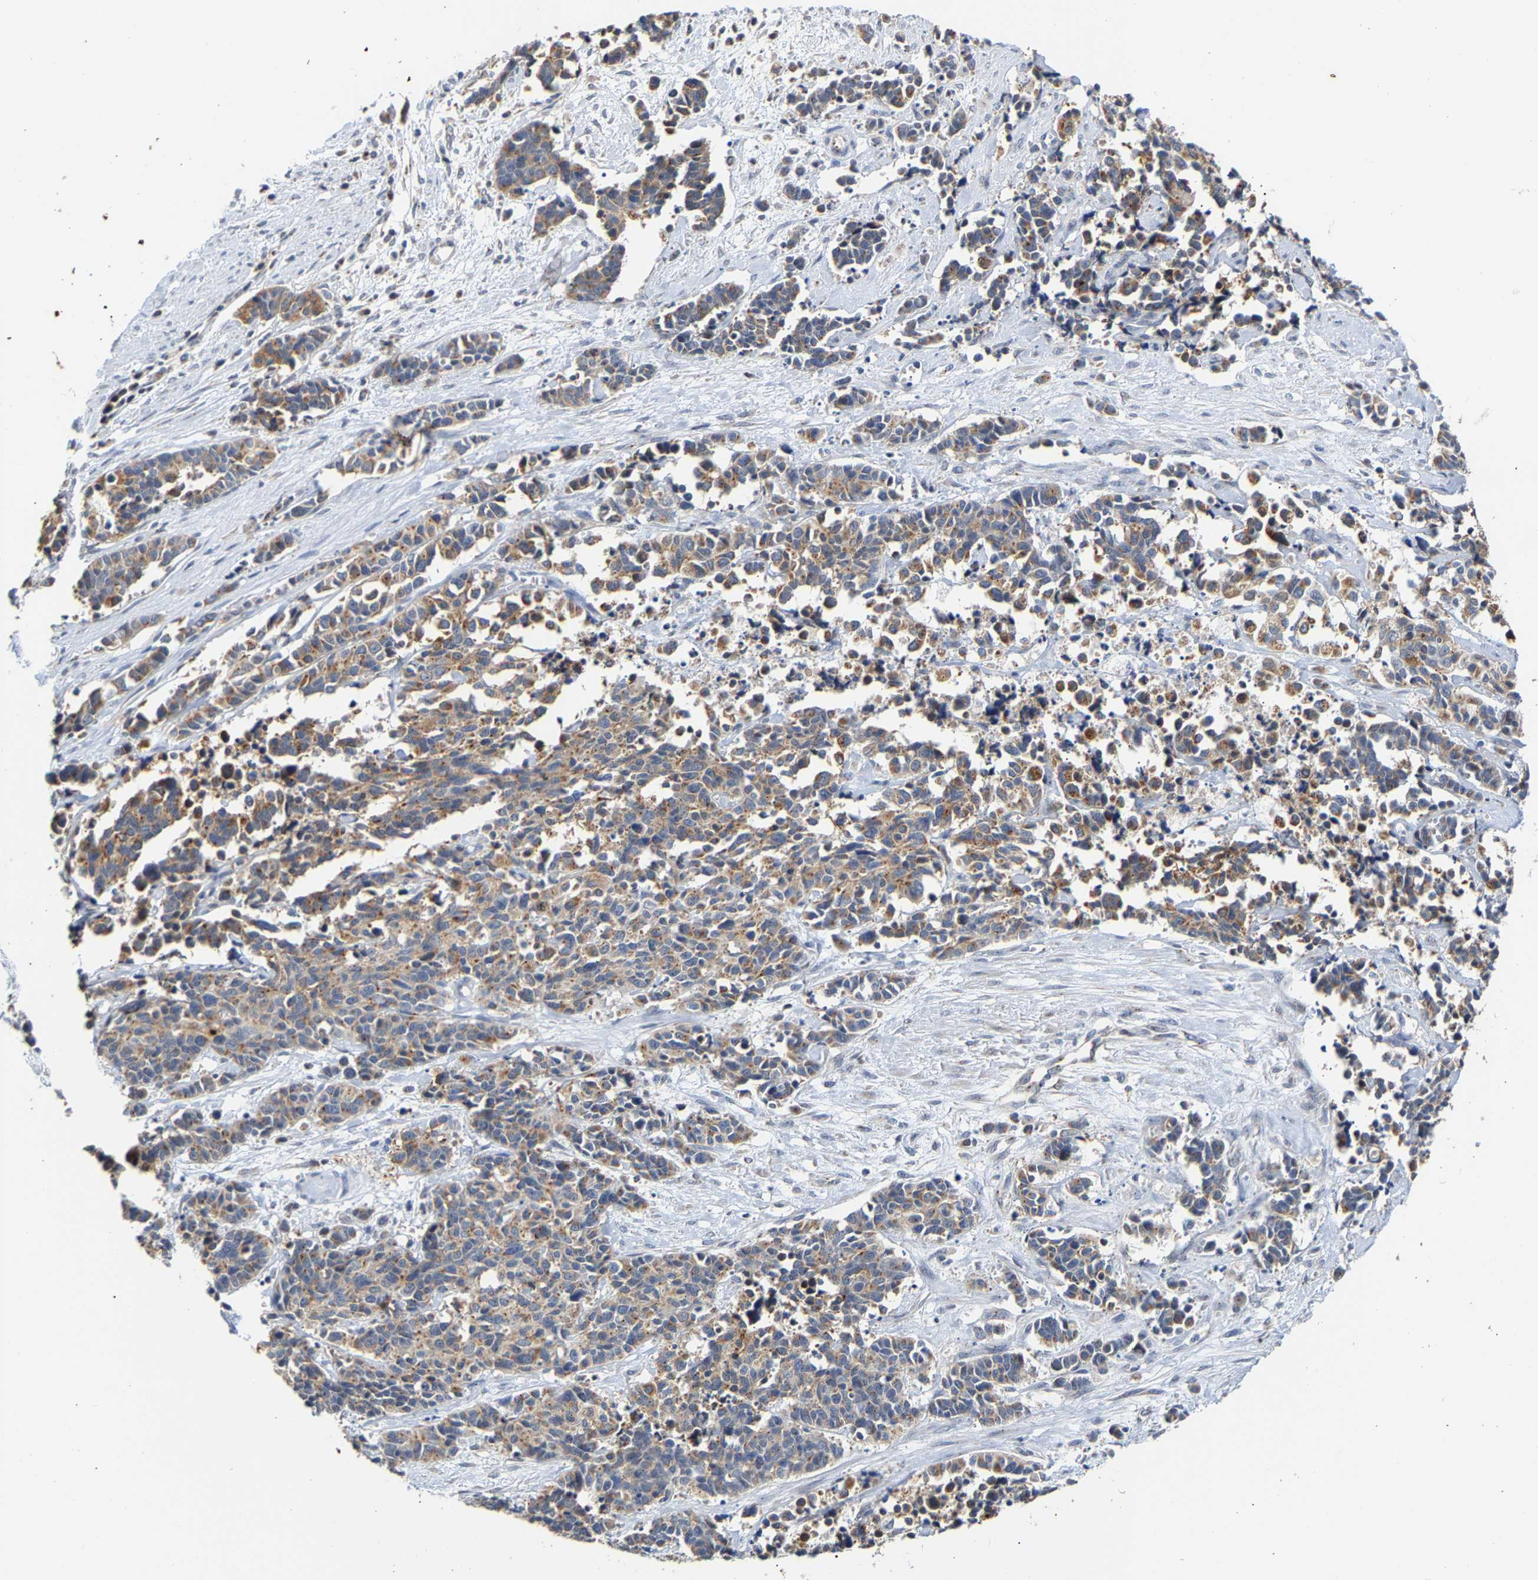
{"staining": {"intensity": "weak", "quantity": ">75%", "location": "cytoplasmic/membranous"}, "tissue": "cervical cancer", "cell_type": "Tumor cells", "image_type": "cancer", "snomed": [{"axis": "morphology", "description": "Squamous cell carcinoma, NOS"}, {"axis": "topography", "description": "Cervix"}], "caption": "Immunohistochemical staining of human cervical cancer shows low levels of weak cytoplasmic/membranous positivity in about >75% of tumor cells.", "gene": "PCNT", "patient": {"sex": "female", "age": 35}}